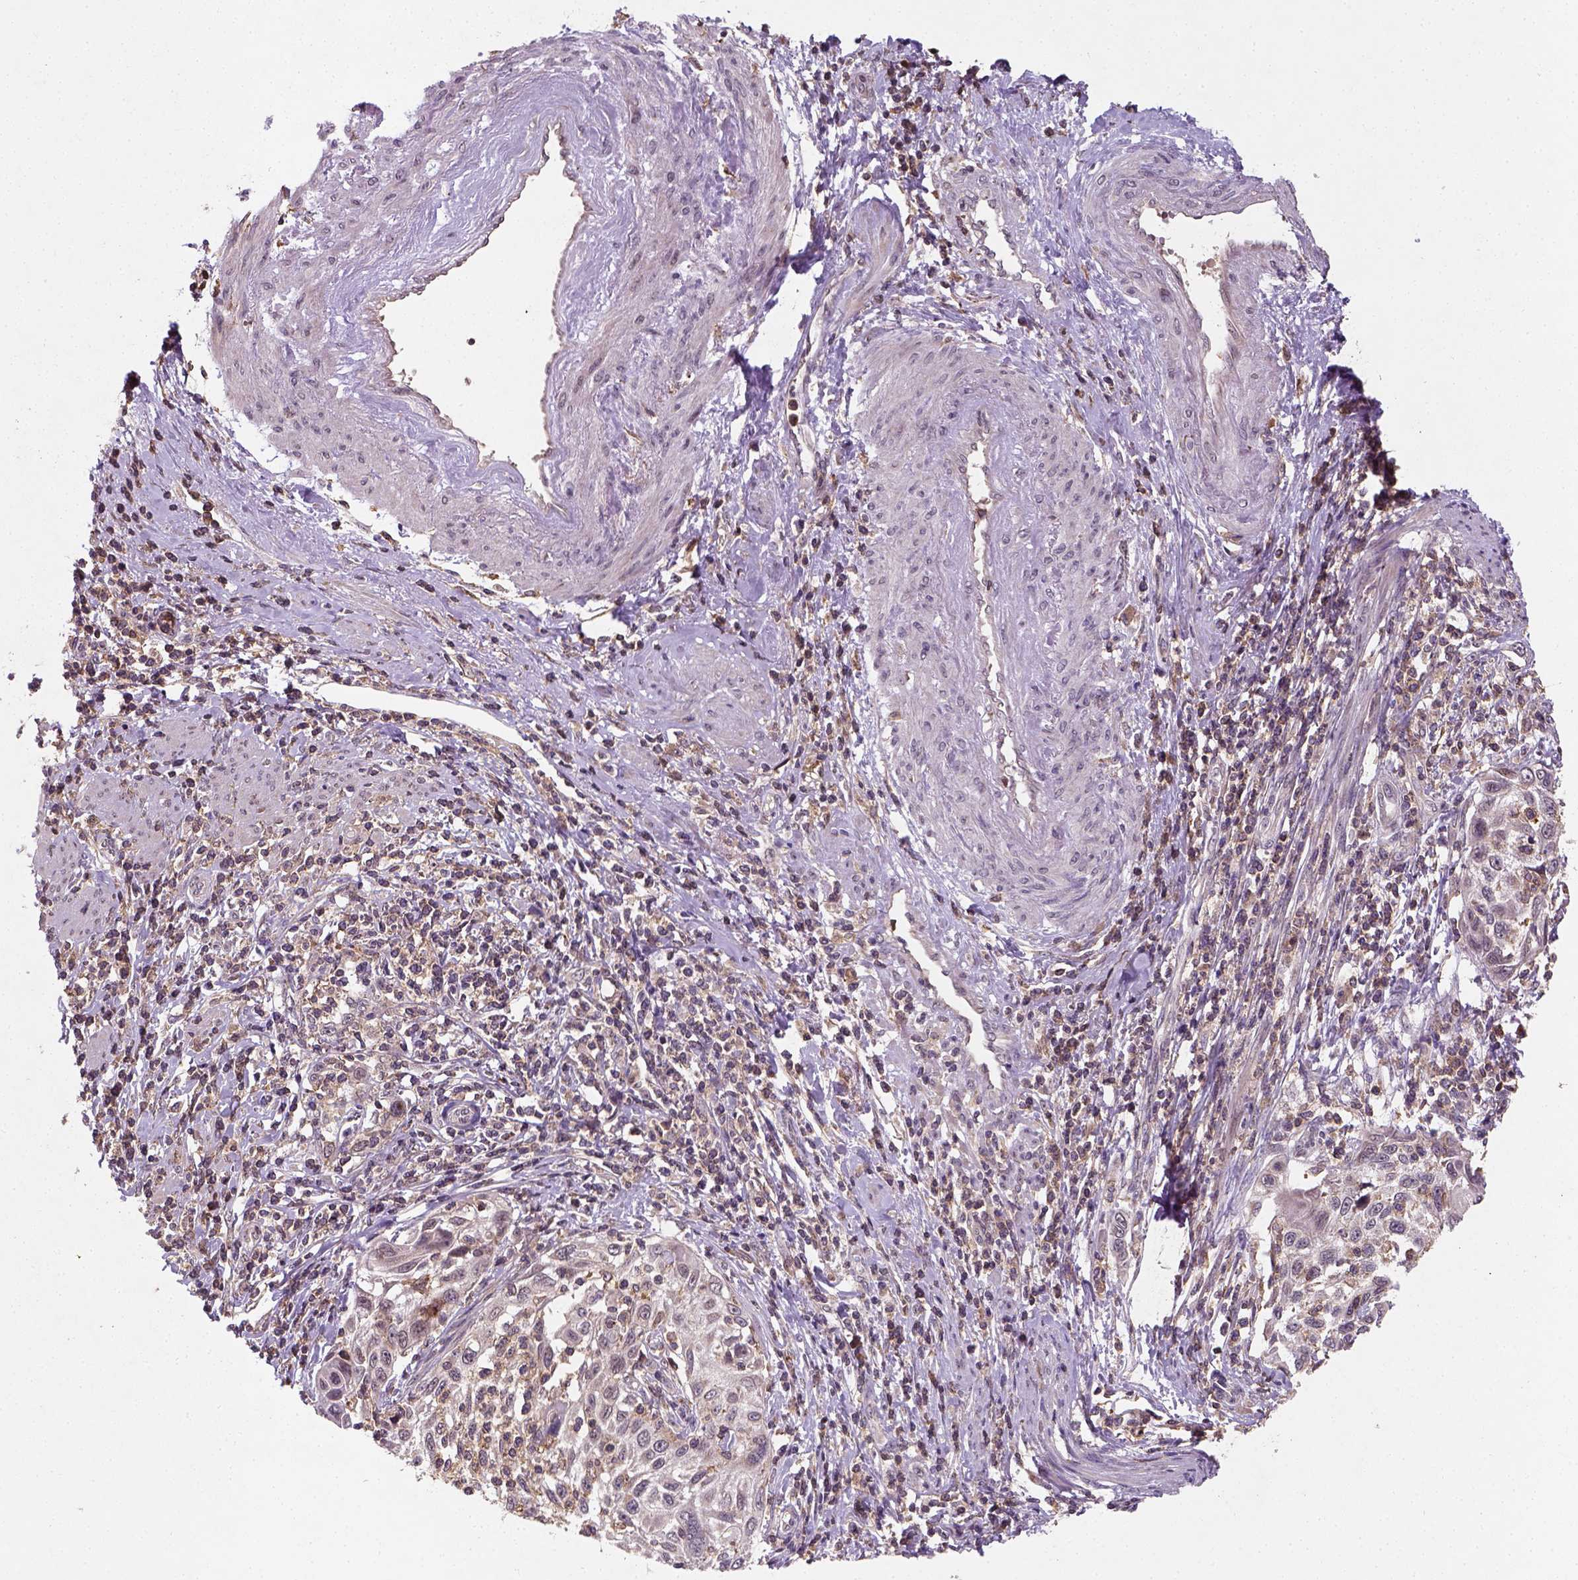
{"staining": {"intensity": "weak", "quantity": "<25%", "location": "cytoplasmic/membranous"}, "tissue": "cervical cancer", "cell_type": "Tumor cells", "image_type": "cancer", "snomed": [{"axis": "morphology", "description": "Squamous cell carcinoma, NOS"}, {"axis": "topography", "description": "Cervix"}], "caption": "Immunohistochemistry (IHC) of cervical cancer (squamous cell carcinoma) reveals no staining in tumor cells.", "gene": "CAMKK1", "patient": {"sex": "female", "age": 70}}